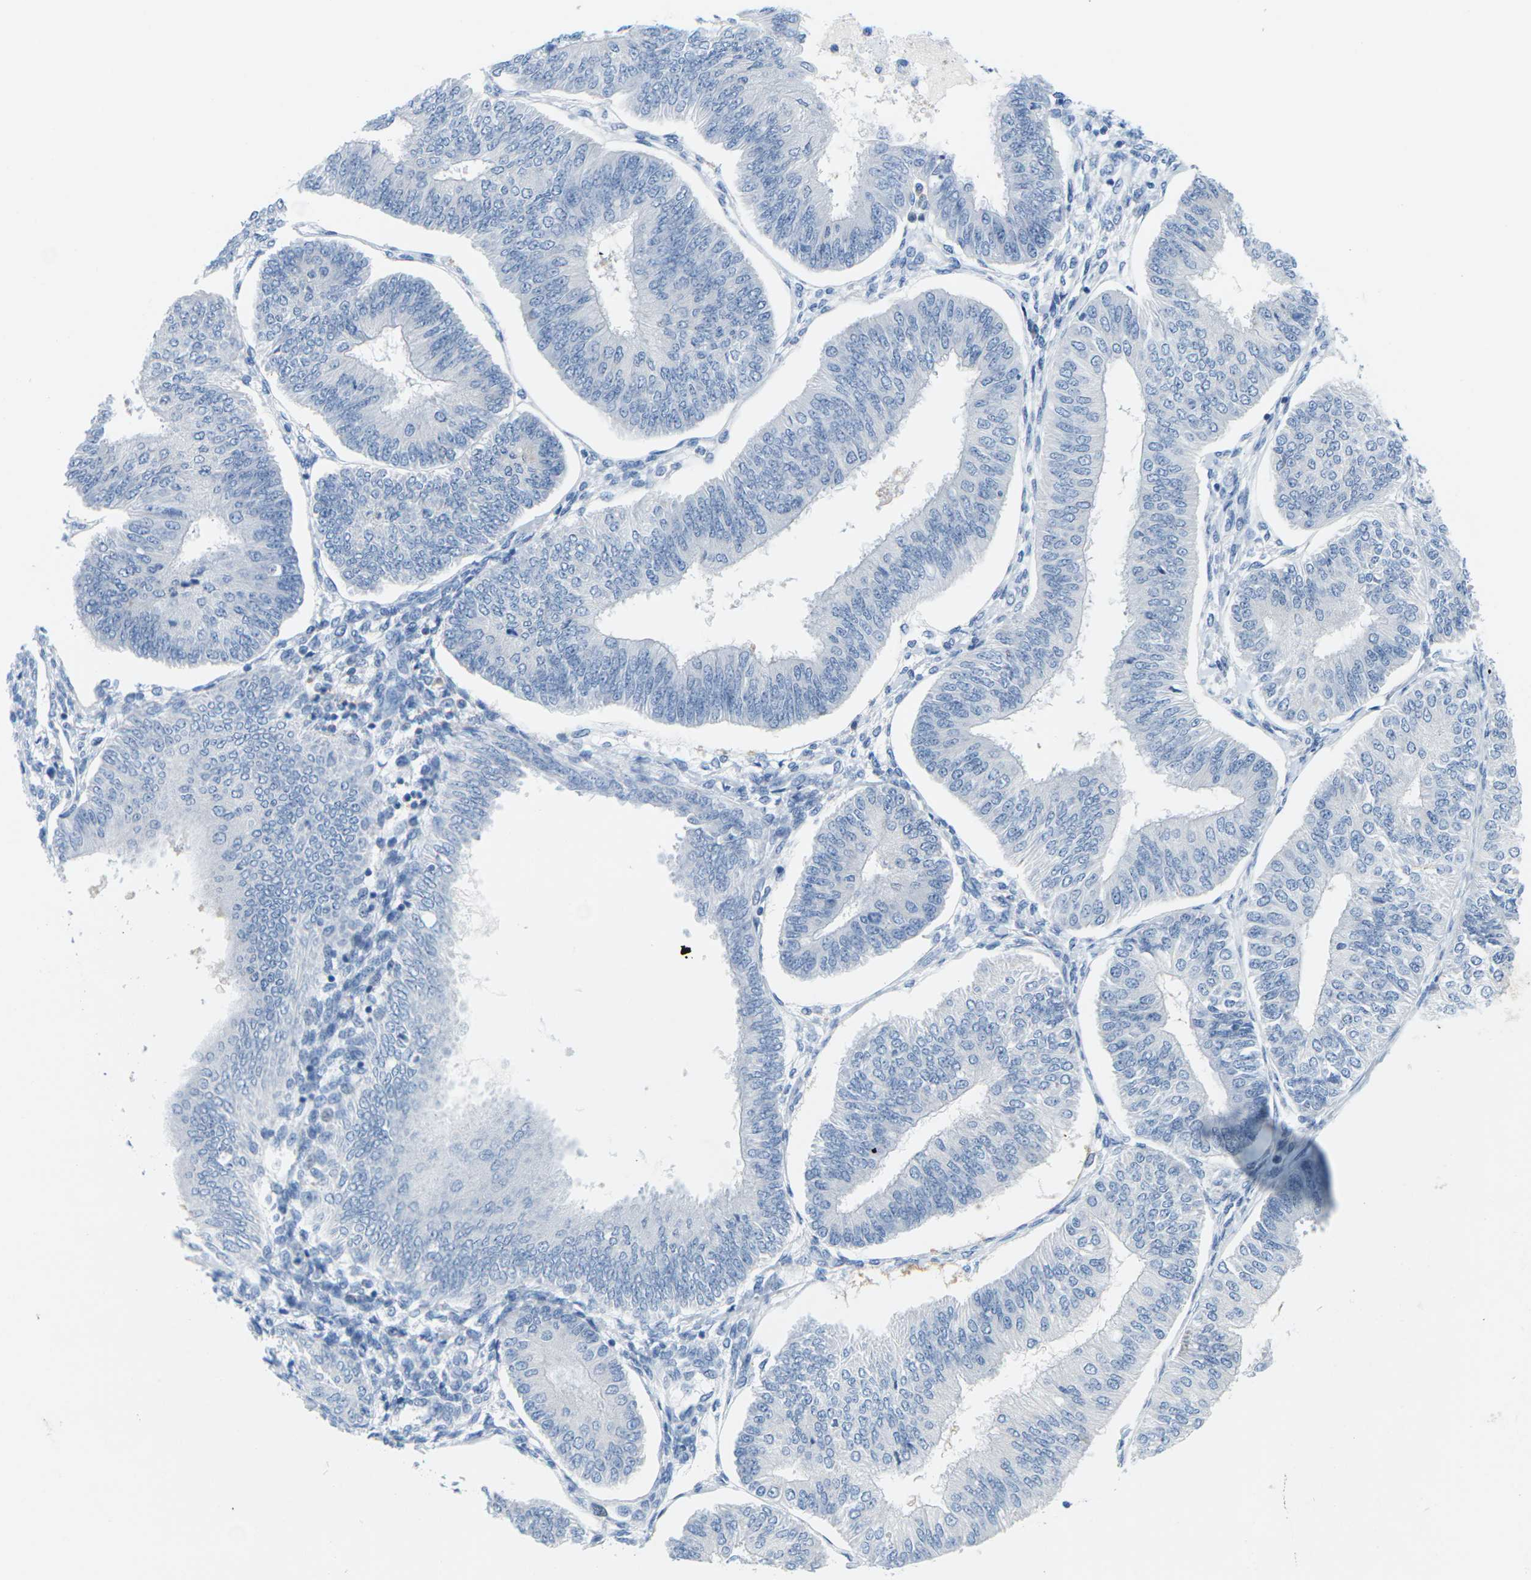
{"staining": {"intensity": "negative", "quantity": "none", "location": "none"}, "tissue": "endometrial cancer", "cell_type": "Tumor cells", "image_type": "cancer", "snomed": [{"axis": "morphology", "description": "Adenocarcinoma, NOS"}, {"axis": "topography", "description": "Endometrium"}], "caption": "Tumor cells are negative for brown protein staining in endometrial adenocarcinoma.", "gene": "SYNGR2", "patient": {"sex": "female", "age": 58}}